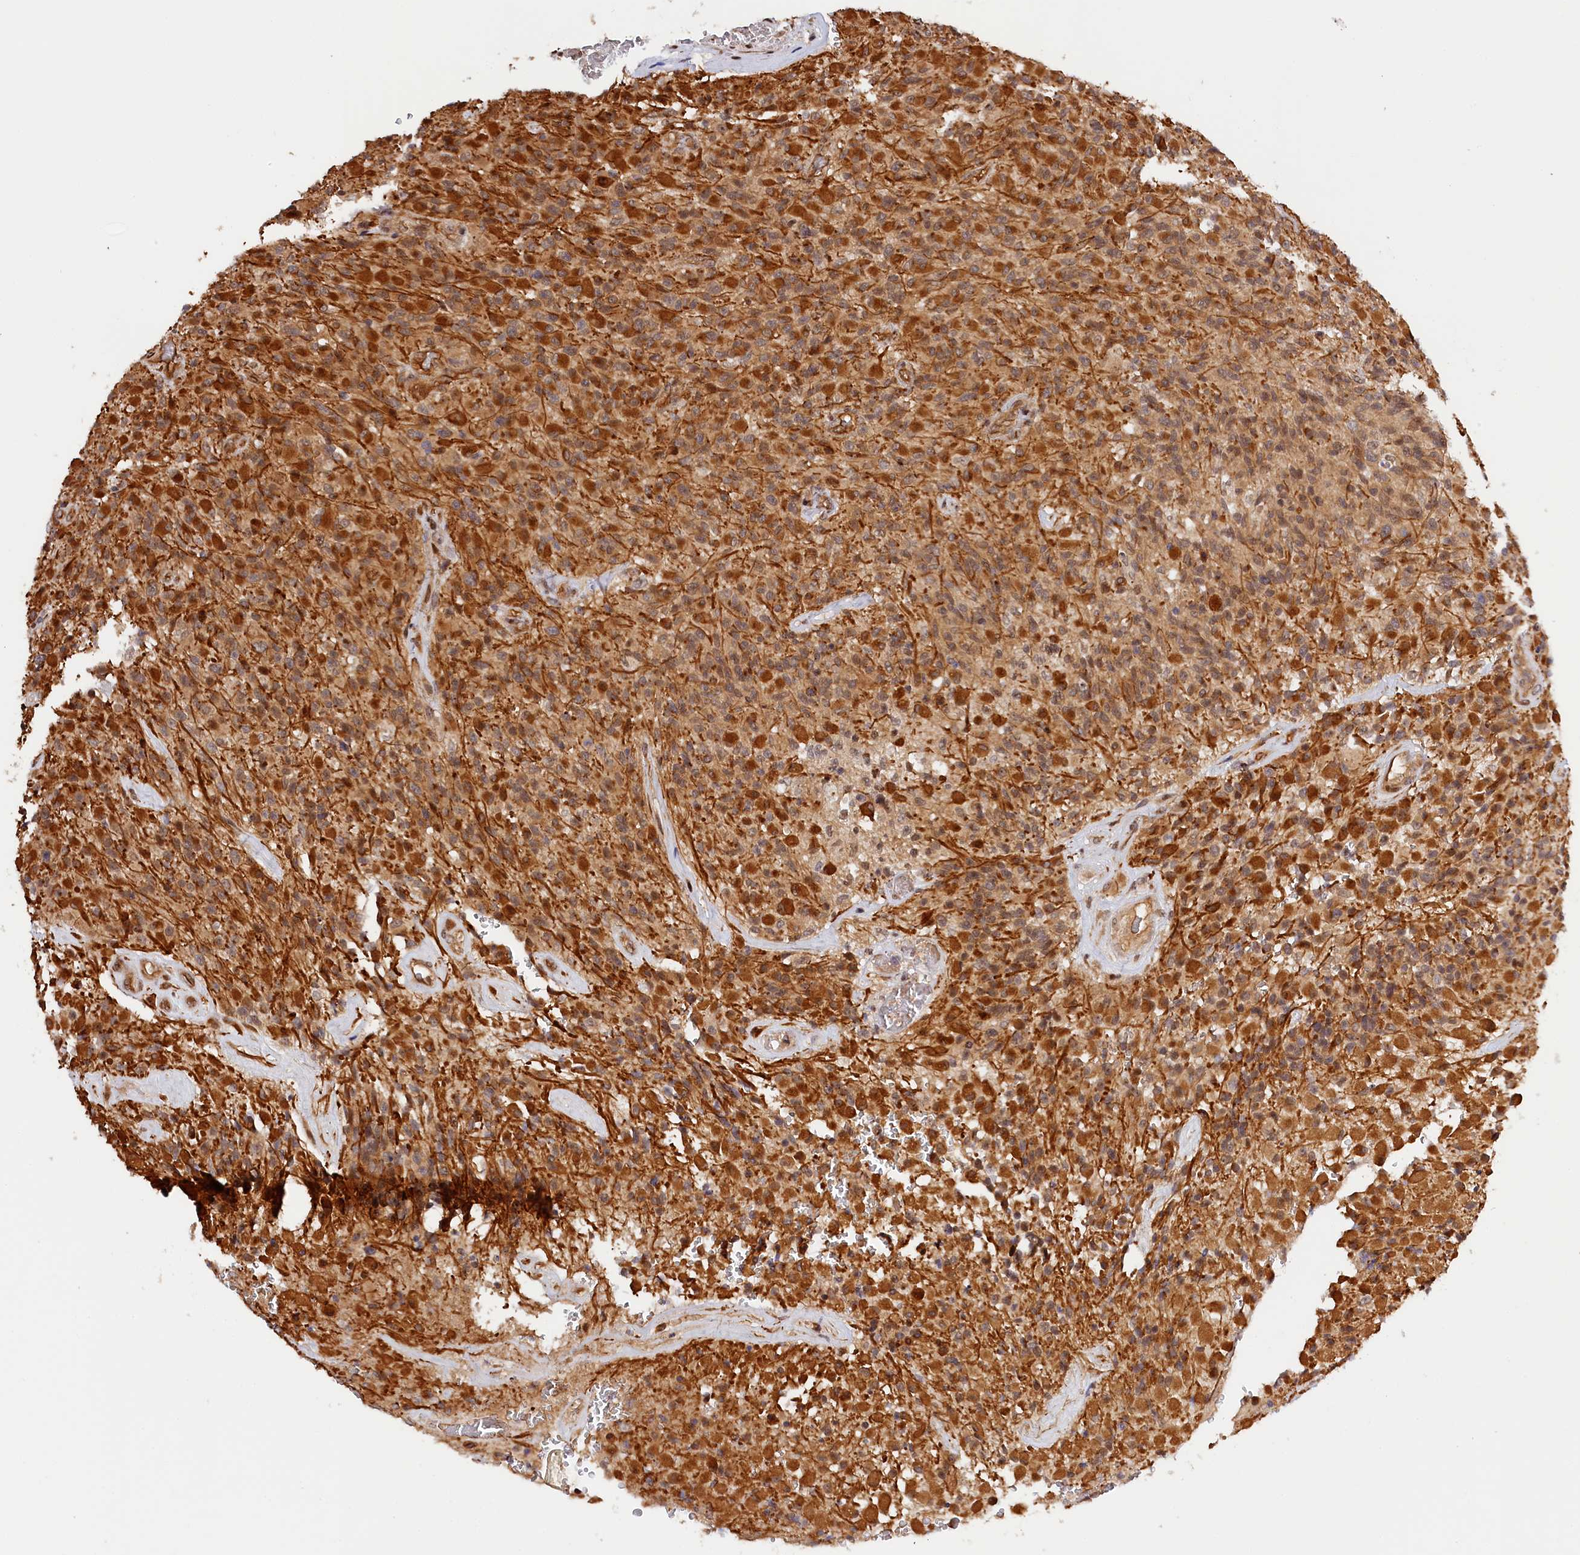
{"staining": {"intensity": "strong", "quantity": ">75%", "location": "cytoplasmic/membranous"}, "tissue": "glioma", "cell_type": "Tumor cells", "image_type": "cancer", "snomed": [{"axis": "morphology", "description": "Glioma, malignant, High grade"}, {"axis": "topography", "description": "Brain"}], "caption": "High-power microscopy captured an immunohistochemistry micrograph of glioma, revealing strong cytoplasmic/membranous positivity in about >75% of tumor cells. The protein of interest is shown in brown color, while the nuclei are stained blue.", "gene": "ANKRD24", "patient": {"sex": "male", "age": 71}}